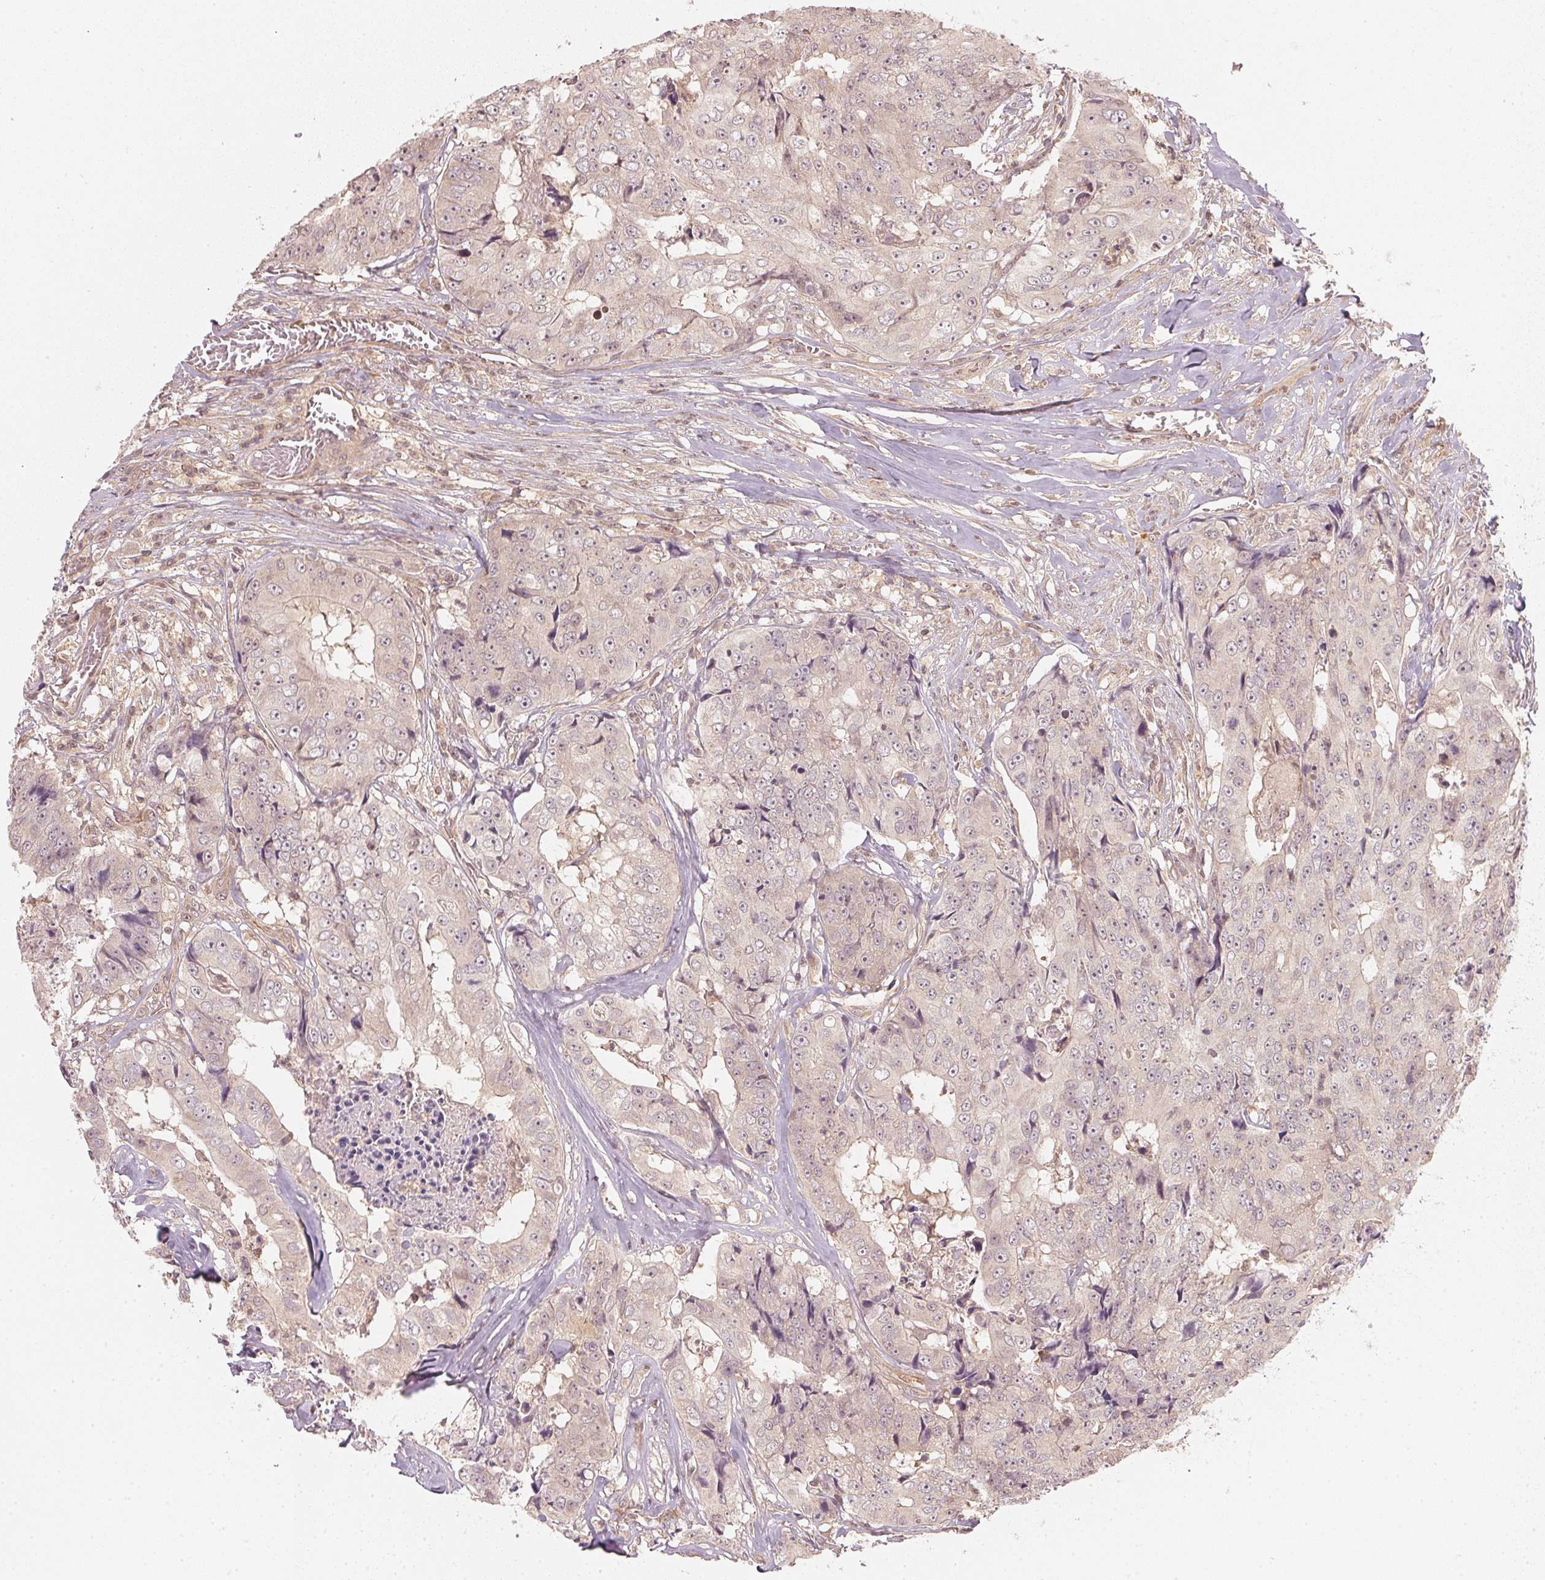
{"staining": {"intensity": "weak", "quantity": "<25%", "location": "nuclear"}, "tissue": "colorectal cancer", "cell_type": "Tumor cells", "image_type": "cancer", "snomed": [{"axis": "morphology", "description": "Adenocarcinoma, NOS"}, {"axis": "topography", "description": "Rectum"}], "caption": "Histopathology image shows no significant protein staining in tumor cells of colorectal adenocarcinoma.", "gene": "UBE2L3", "patient": {"sex": "female", "age": 62}}